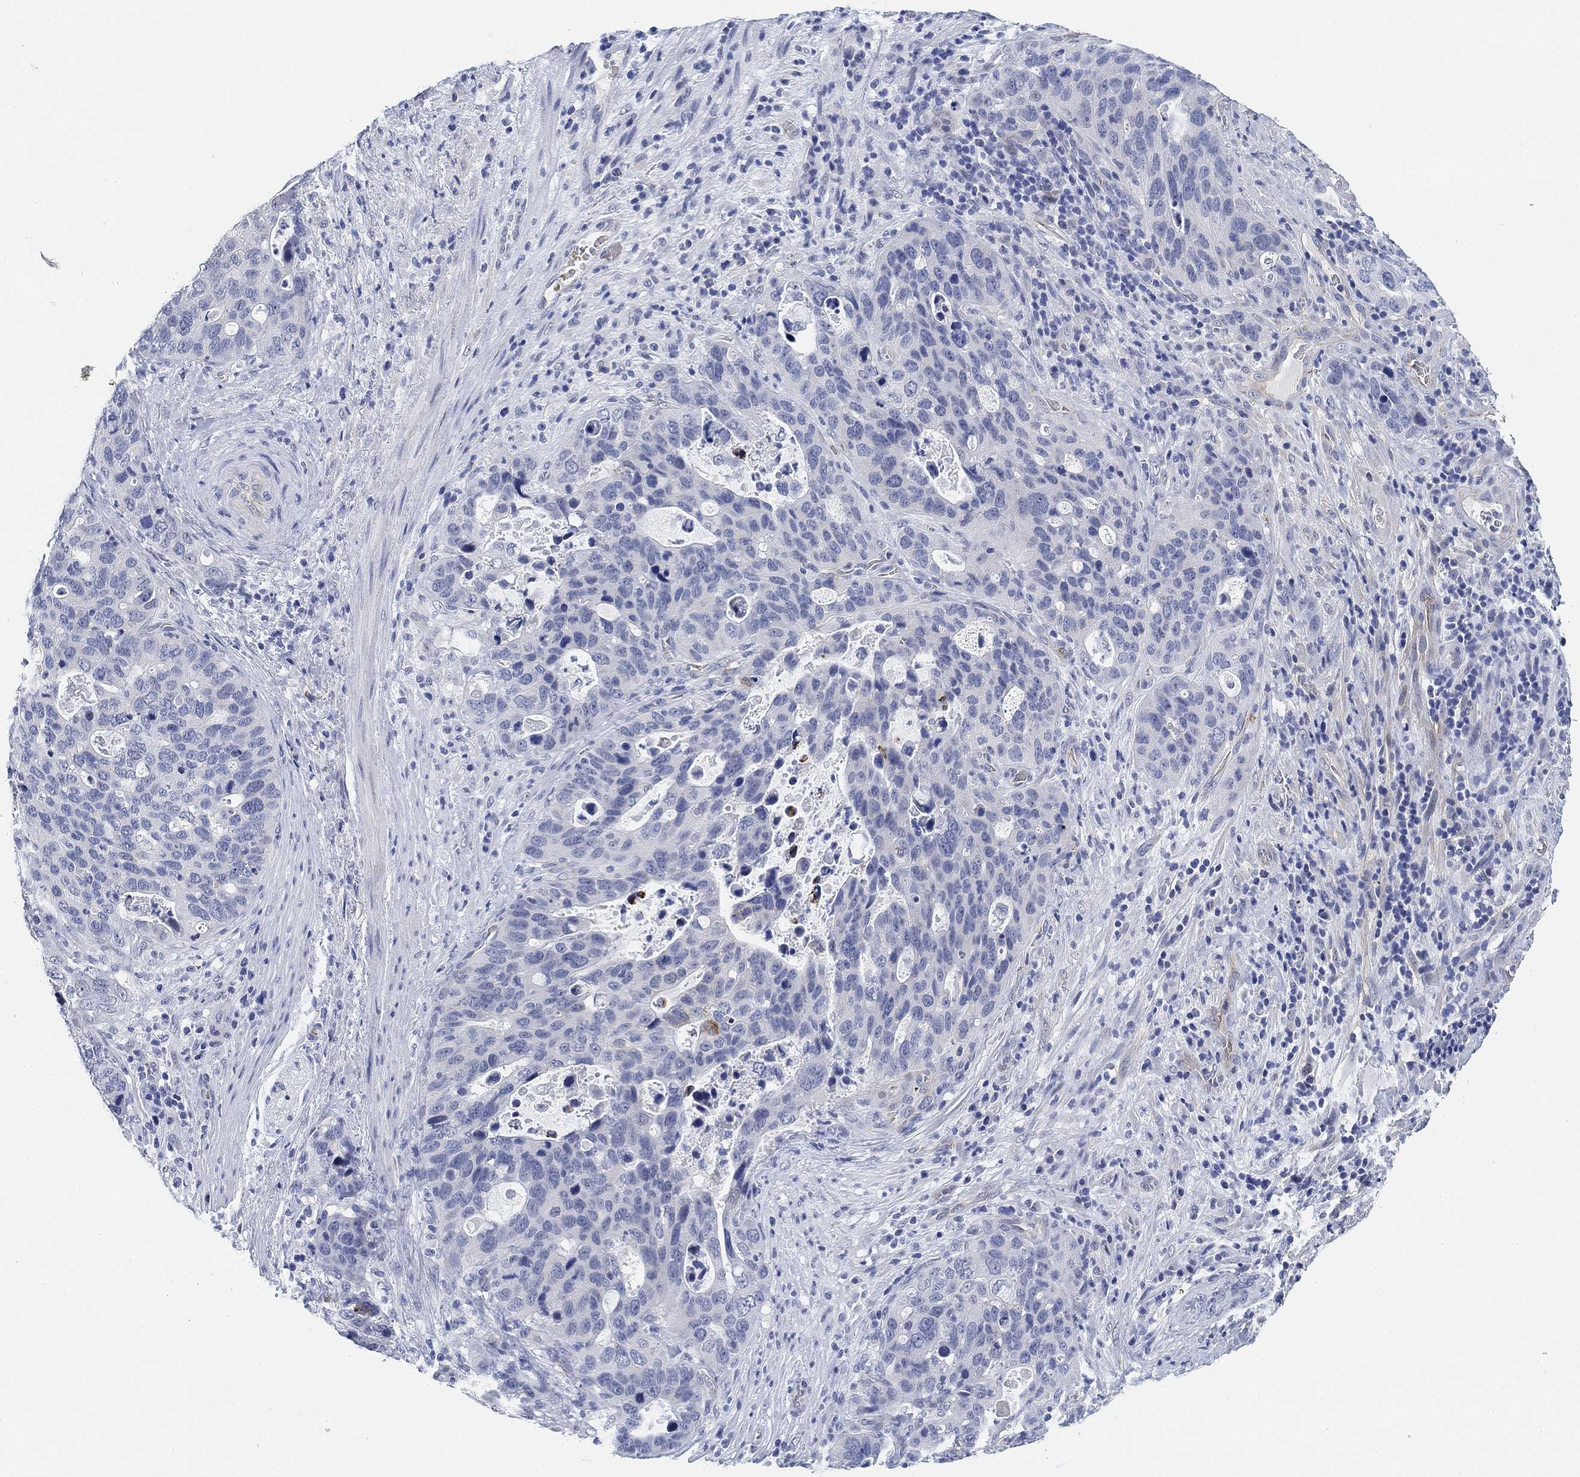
{"staining": {"intensity": "negative", "quantity": "none", "location": "none"}, "tissue": "stomach cancer", "cell_type": "Tumor cells", "image_type": "cancer", "snomed": [{"axis": "morphology", "description": "Adenocarcinoma, NOS"}, {"axis": "topography", "description": "Stomach"}], "caption": "IHC photomicrograph of neoplastic tissue: human adenocarcinoma (stomach) stained with DAB (3,3'-diaminobenzidine) exhibits no significant protein expression in tumor cells.", "gene": "PAX6", "patient": {"sex": "male", "age": 54}}